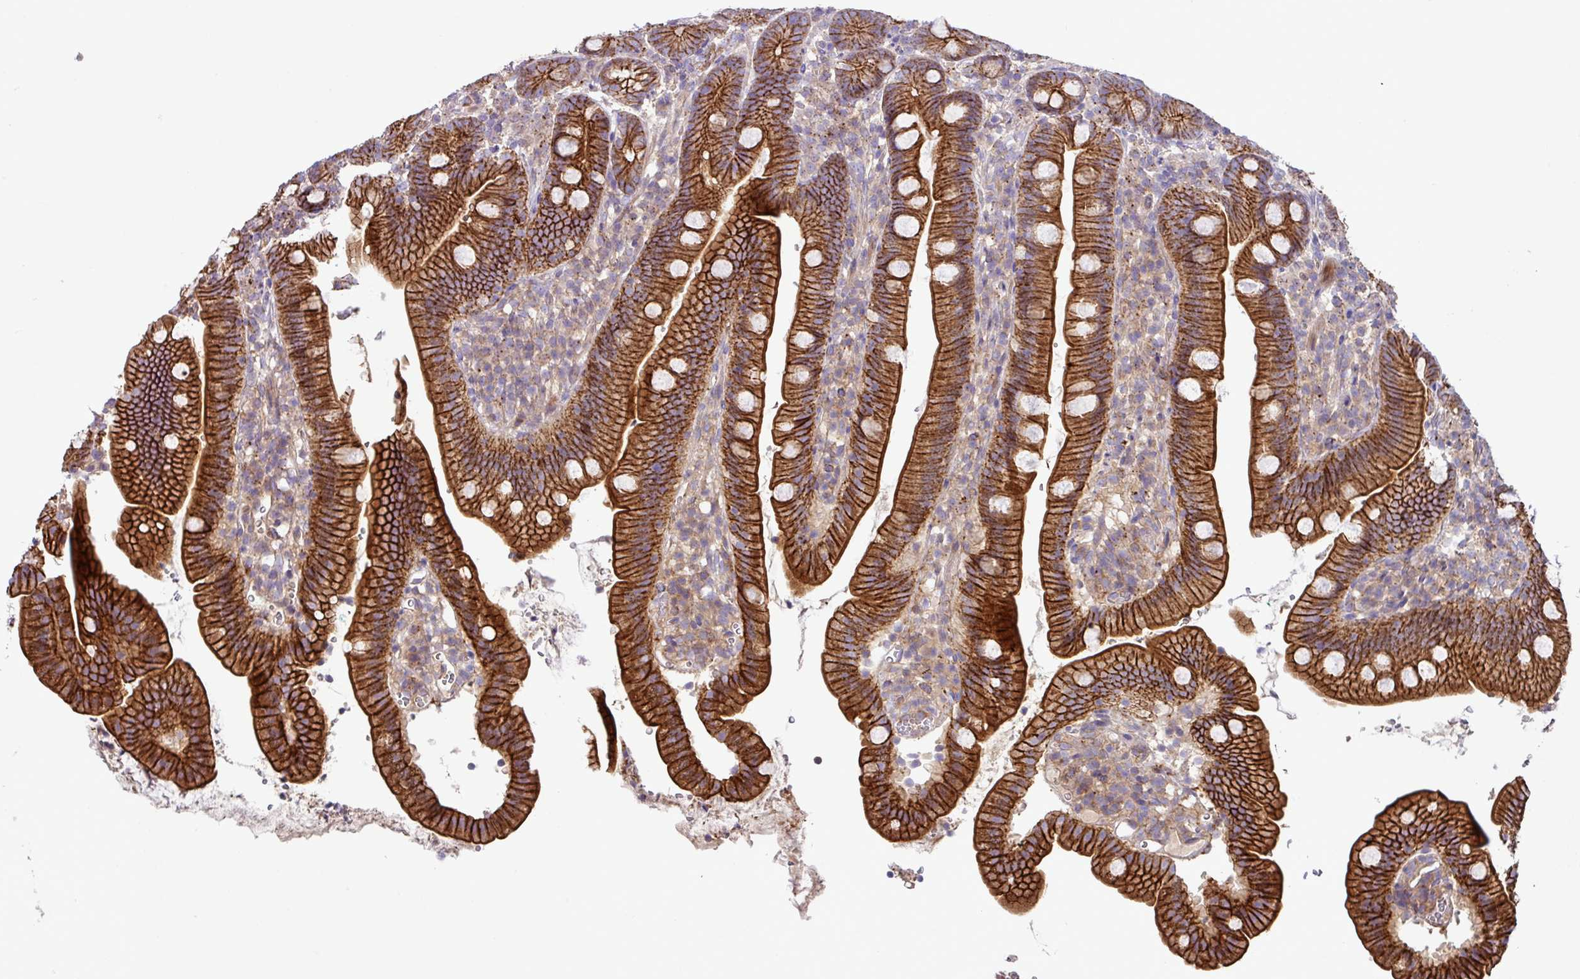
{"staining": {"intensity": "strong", "quantity": ">75%", "location": "cytoplasmic/membranous"}, "tissue": "duodenum", "cell_type": "Glandular cells", "image_type": "normal", "snomed": [{"axis": "morphology", "description": "Normal tissue, NOS"}, {"axis": "topography", "description": "Duodenum"}], "caption": "This histopathology image displays normal duodenum stained with IHC to label a protein in brown. The cytoplasmic/membranous of glandular cells show strong positivity for the protein. Nuclei are counter-stained blue.", "gene": "RIC1", "patient": {"sex": "female", "age": 67}}